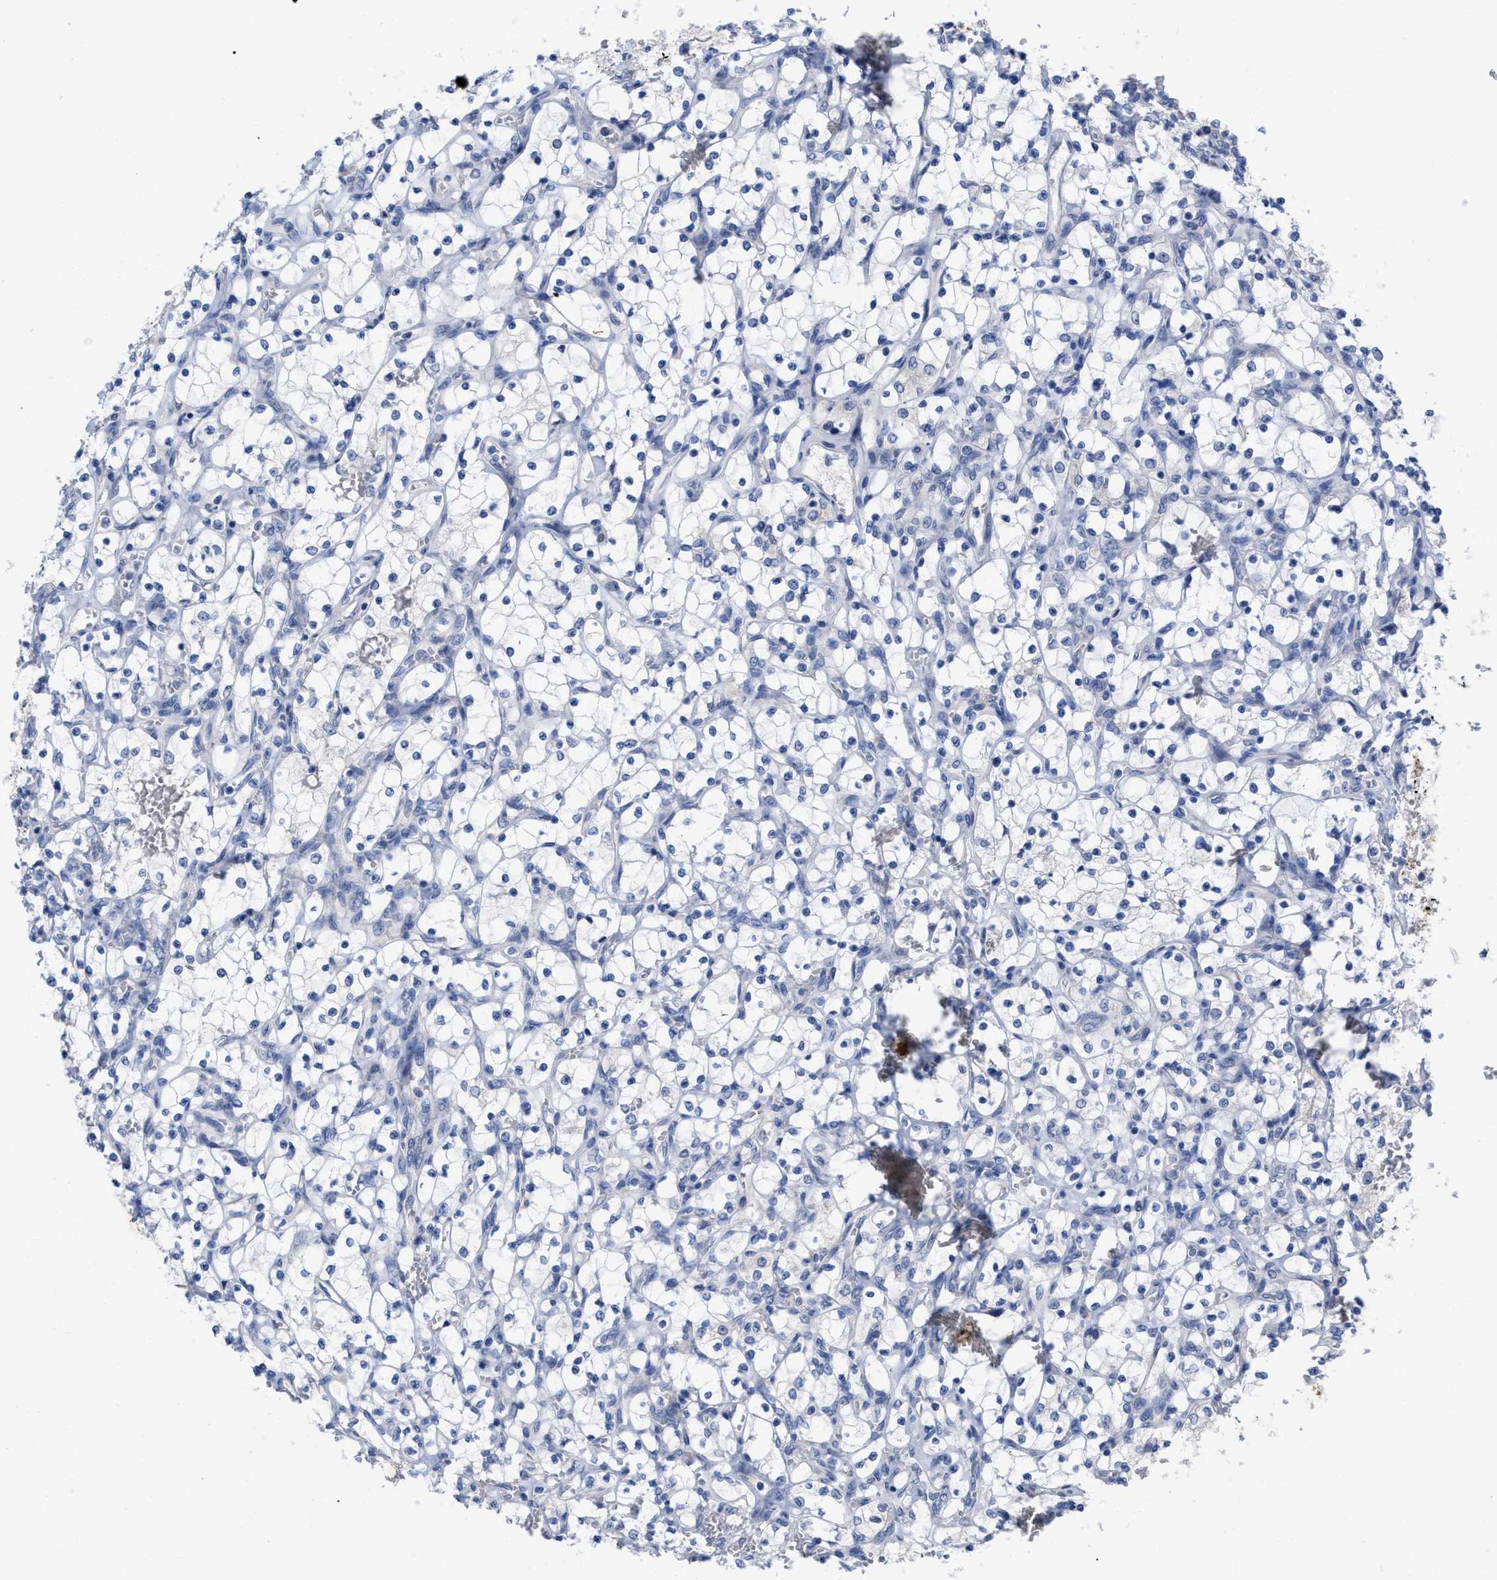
{"staining": {"intensity": "negative", "quantity": "none", "location": "none"}, "tissue": "renal cancer", "cell_type": "Tumor cells", "image_type": "cancer", "snomed": [{"axis": "morphology", "description": "Adenocarcinoma, NOS"}, {"axis": "topography", "description": "Kidney"}], "caption": "This is an IHC micrograph of adenocarcinoma (renal). There is no staining in tumor cells.", "gene": "VIP", "patient": {"sex": "female", "age": 69}}